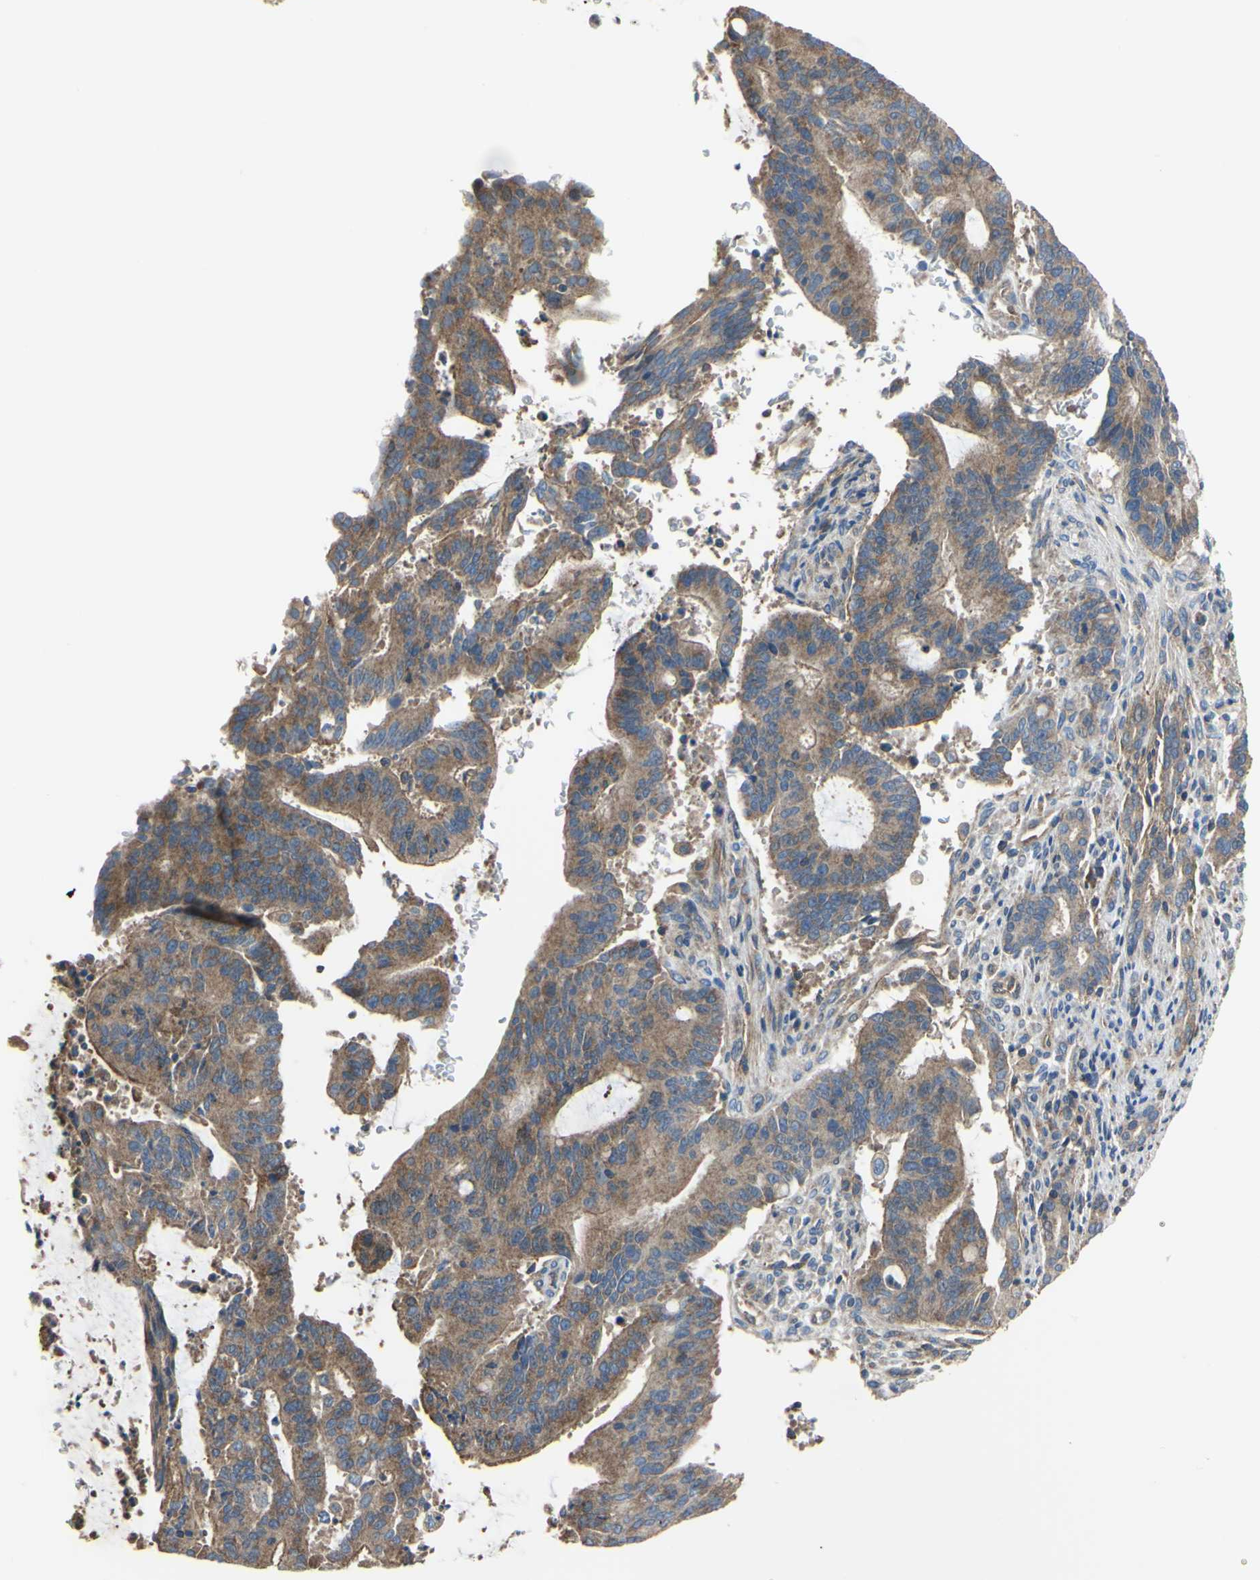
{"staining": {"intensity": "moderate", "quantity": ">75%", "location": "cytoplasmic/membranous"}, "tissue": "liver cancer", "cell_type": "Tumor cells", "image_type": "cancer", "snomed": [{"axis": "morphology", "description": "Cholangiocarcinoma"}, {"axis": "topography", "description": "Liver"}], "caption": "High-power microscopy captured an immunohistochemistry (IHC) image of liver cancer (cholangiocarcinoma), revealing moderate cytoplasmic/membranous expression in approximately >75% of tumor cells. (IHC, brightfield microscopy, high magnification).", "gene": "BECN1", "patient": {"sex": "female", "age": 73}}